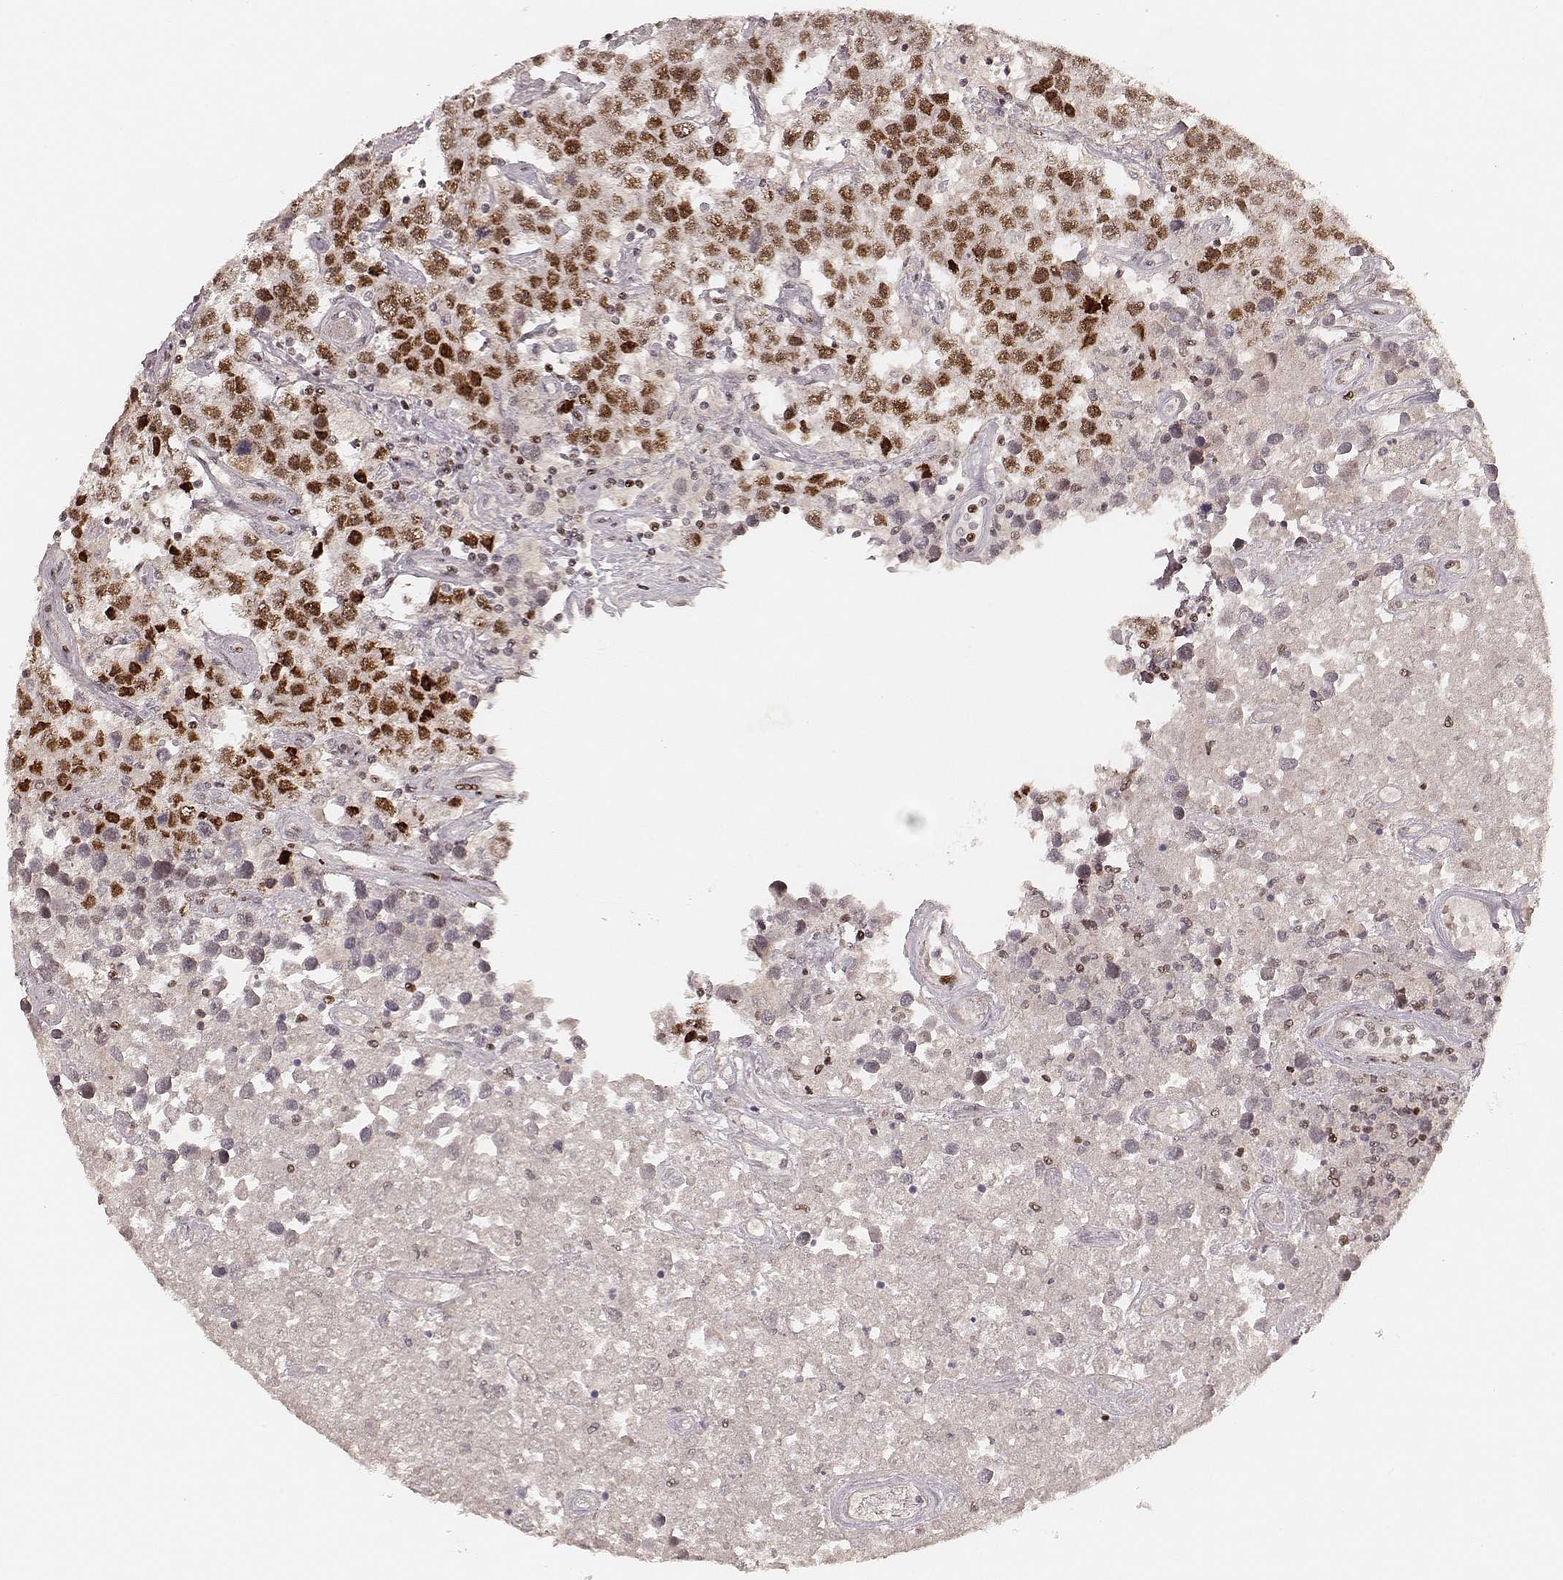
{"staining": {"intensity": "strong", "quantity": "<25%", "location": "nuclear"}, "tissue": "testis cancer", "cell_type": "Tumor cells", "image_type": "cancer", "snomed": [{"axis": "morphology", "description": "Seminoma, NOS"}, {"axis": "topography", "description": "Testis"}], "caption": "This micrograph reveals IHC staining of human testis cancer (seminoma), with medium strong nuclear positivity in about <25% of tumor cells.", "gene": "HNRNPC", "patient": {"sex": "male", "age": 52}}